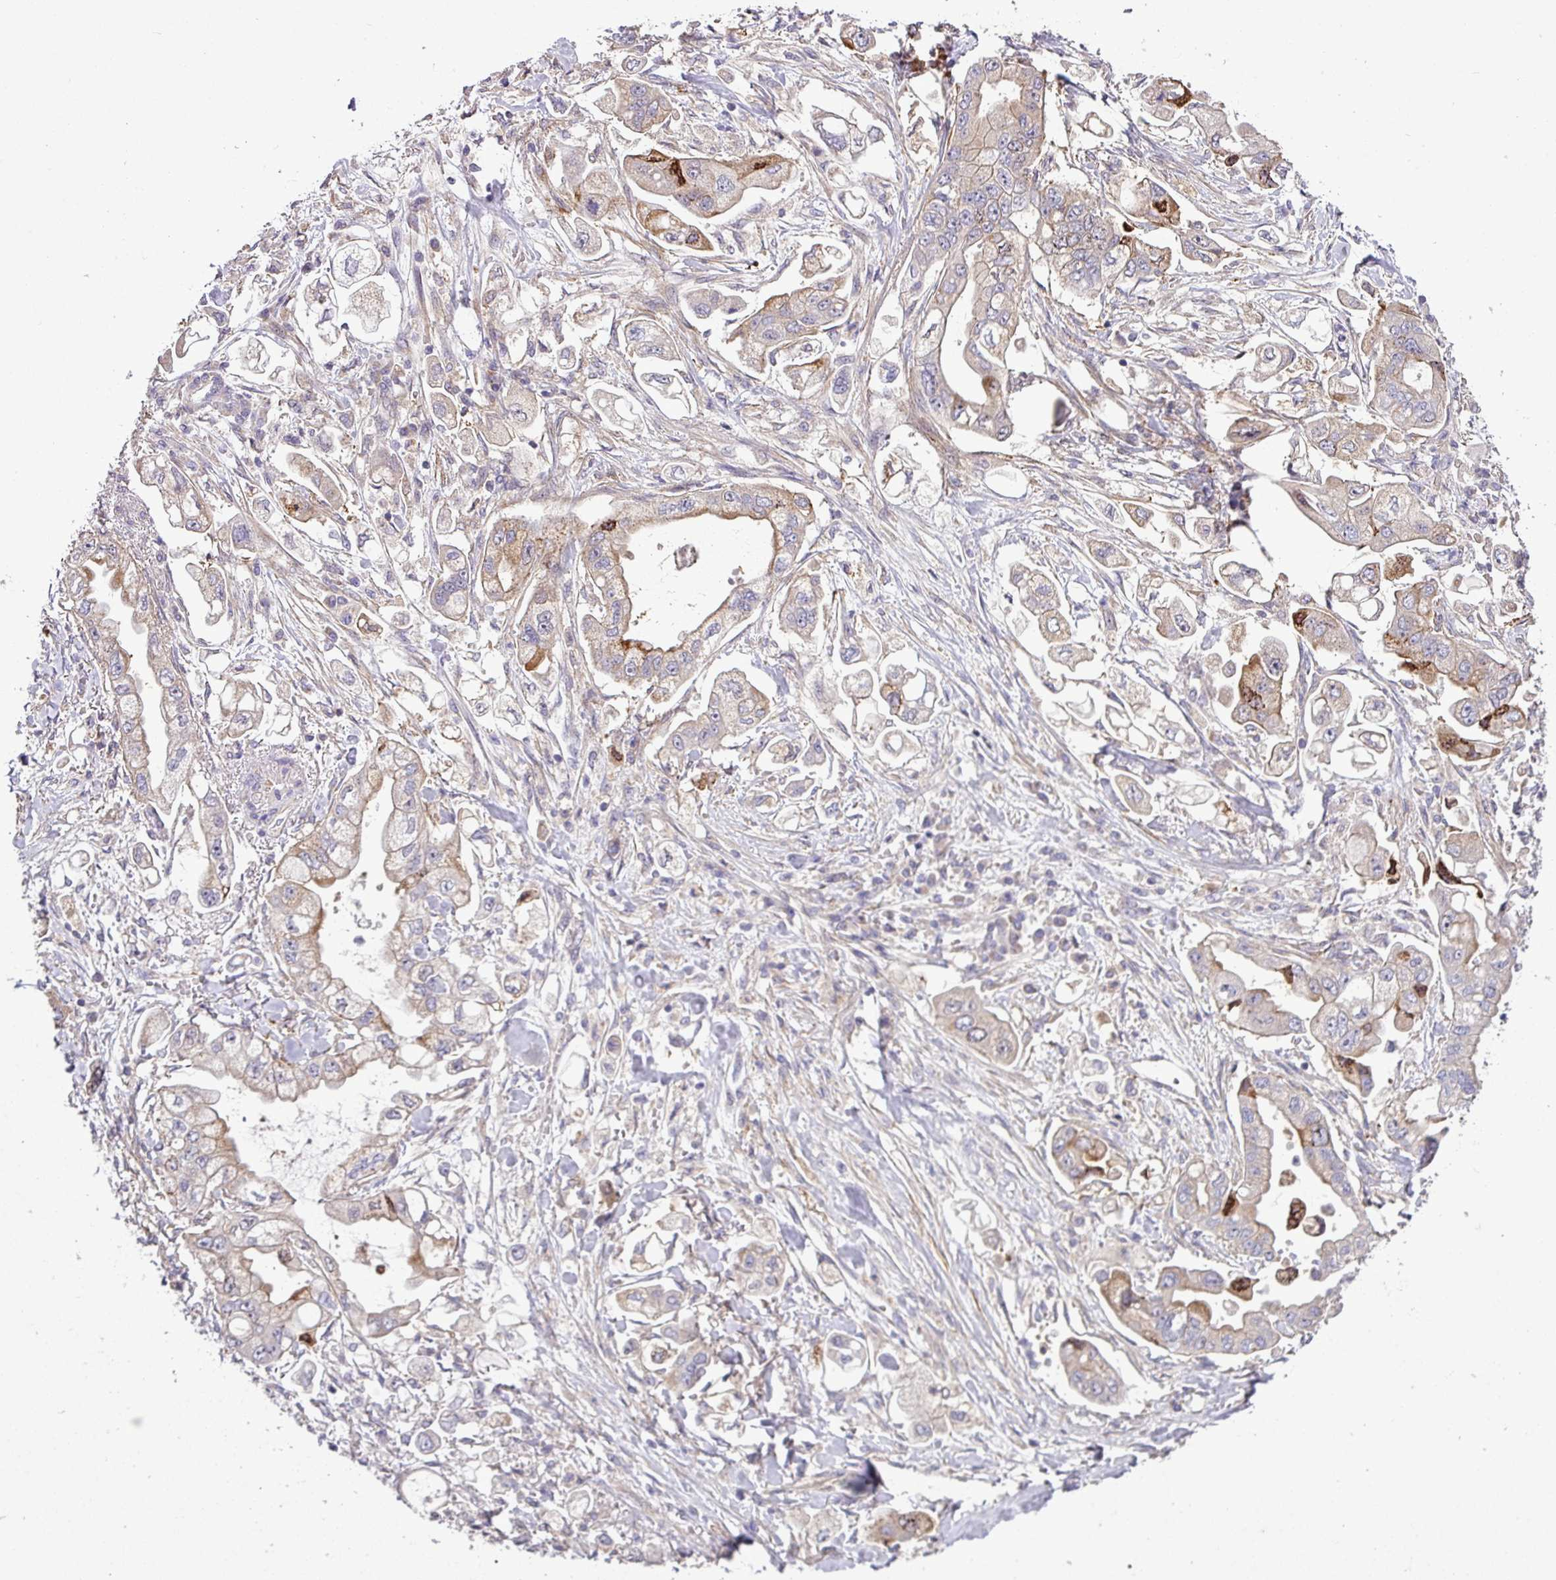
{"staining": {"intensity": "moderate", "quantity": "<25%", "location": "cytoplasmic/membranous"}, "tissue": "stomach cancer", "cell_type": "Tumor cells", "image_type": "cancer", "snomed": [{"axis": "morphology", "description": "Adenocarcinoma, NOS"}, {"axis": "topography", "description": "Stomach"}], "caption": "Immunohistochemistry (DAB (3,3'-diaminobenzidine)) staining of stomach adenocarcinoma demonstrates moderate cytoplasmic/membranous protein expression in about <25% of tumor cells.", "gene": "XIAP", "patient": {"sex": "male", "age": 62}}